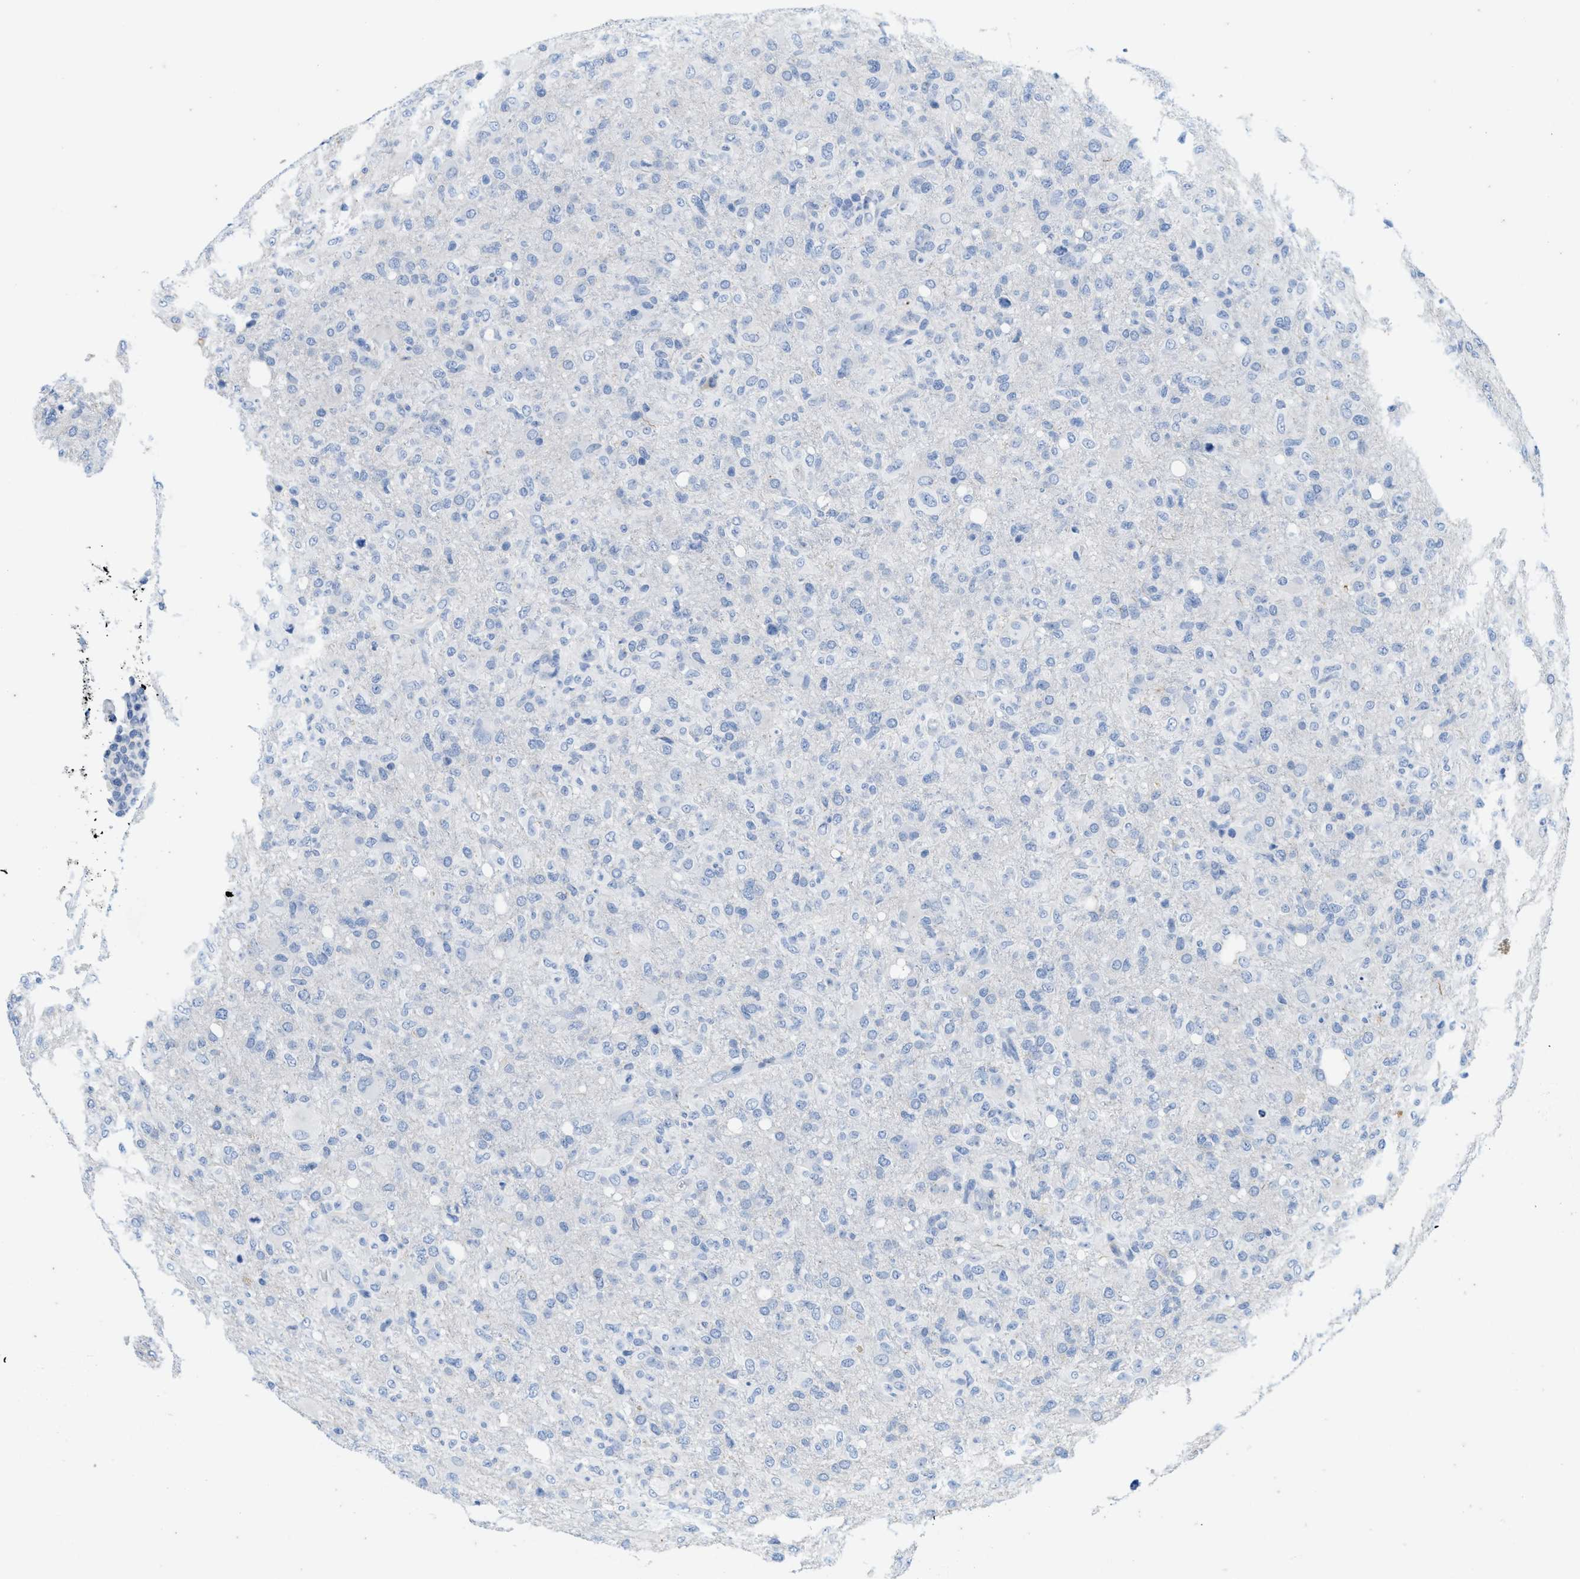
{"staining": {"intensity": "negative", "quantity": "none", "location": "none"}, "tissue": "glioma", "cell_type": "Tumor cells", "image_type": "cancer", "snomed": [{"axis": "morphology", "description": "Glioma, malignant, High grade"}, {"axis": "topography", "description": "Brain"}], "caption": "Glioma was stained to show a protein in brown. There is no significant staining in tumor cells.", "gene": "ABCB11", "patient": {"sex": "female", "age": 57}}